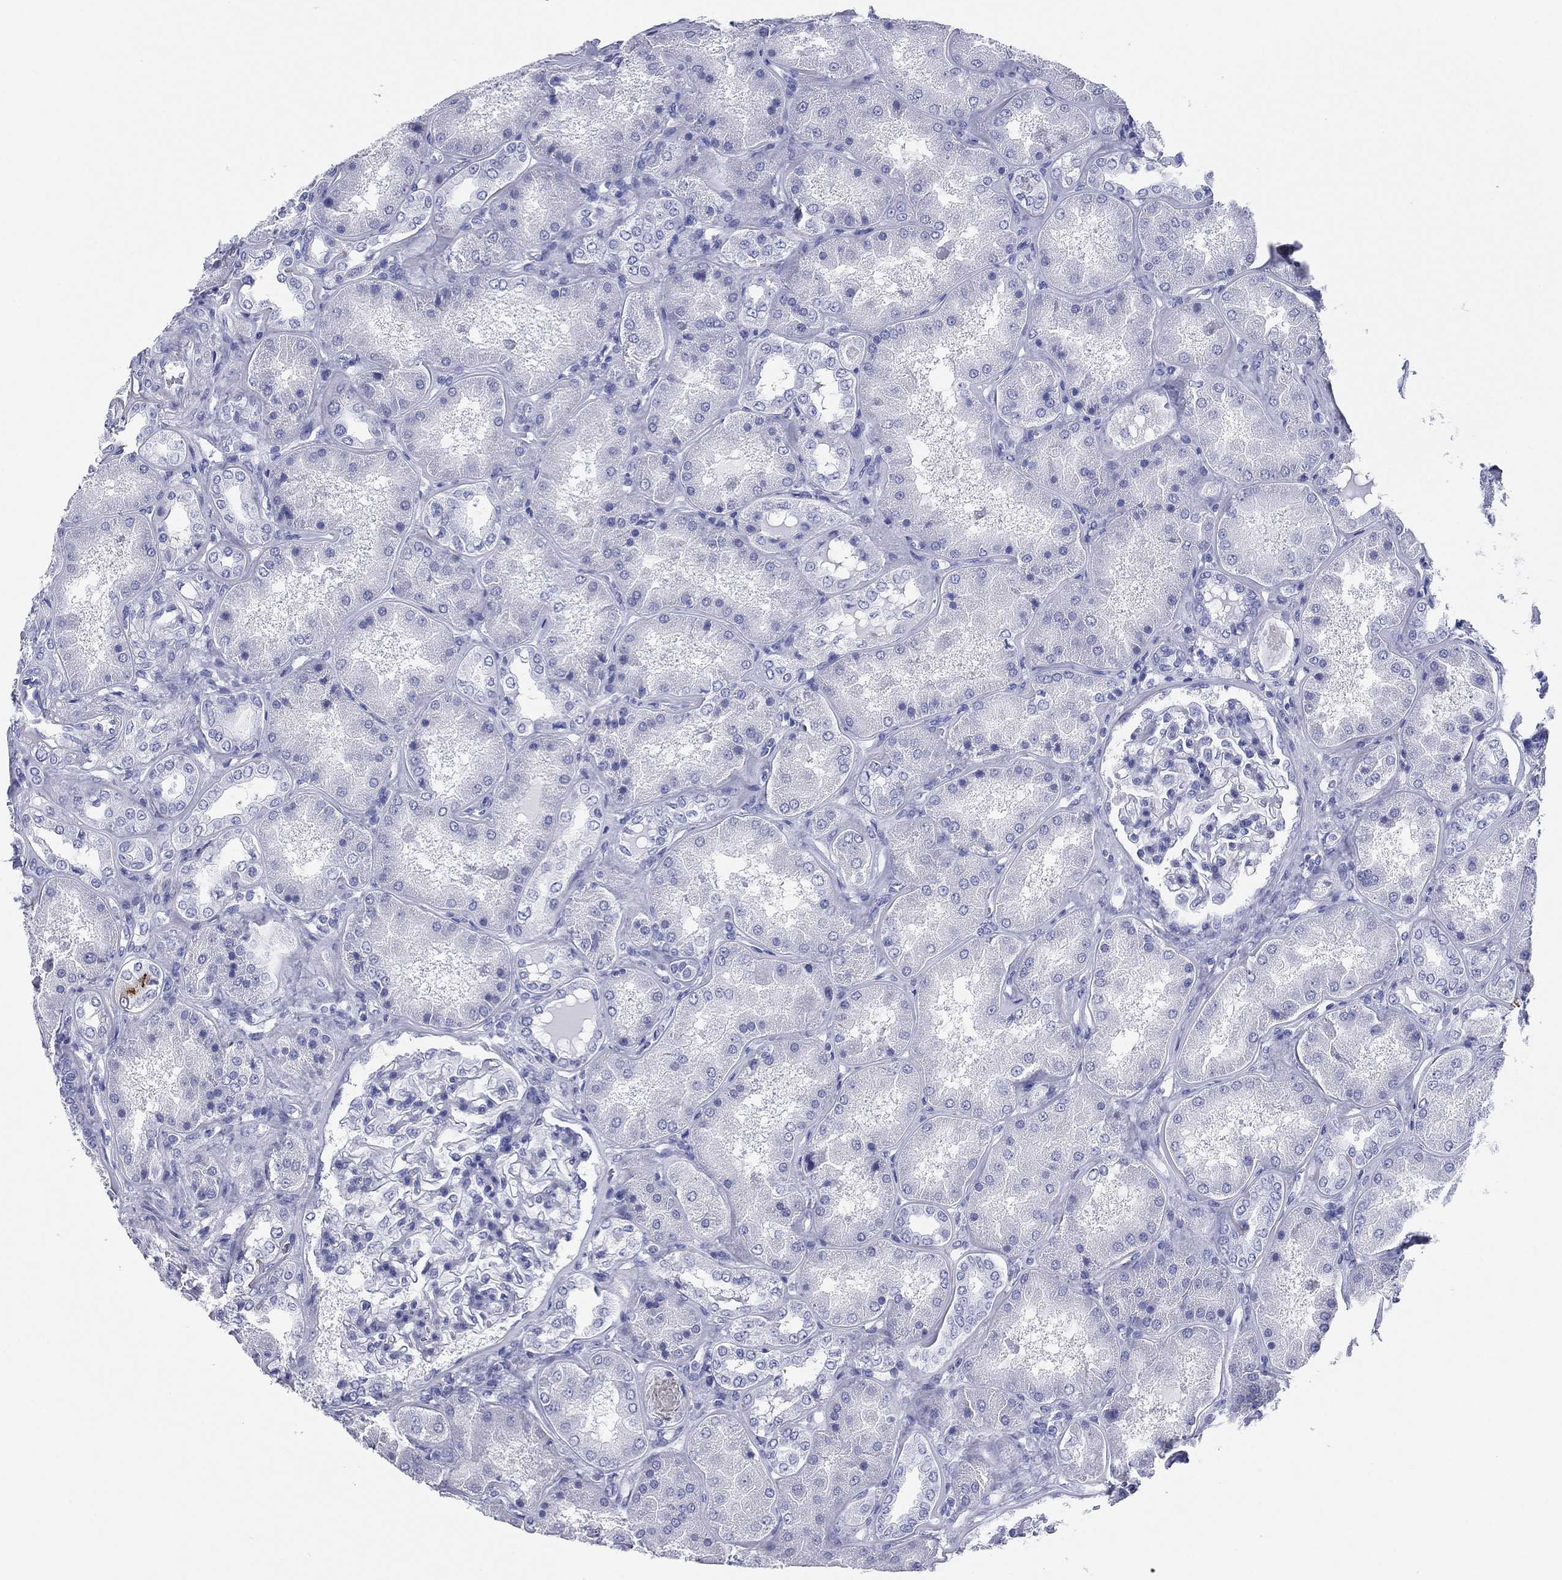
{"staining": {"intensity": "negative", "quantity": "none", "location": "none"}, "tissue": "kidney", "cell_type": "Cells in glomeruli", "image_type": "normal", "snomed": [{"axis": "morphology", "description": "Normal tissue, NOS"}, {"axis": "topography", "description": "Kidney"}], "caption": "Immunohistochemical staining of benign human kidney reveals no significant staining in cells in glomeruli. (DAB (3,3'-diaminobenzidine) immunohistochemistry, high magnification).", "gene": "CD79A", "patient": {"sex": "female", "age": 56}}